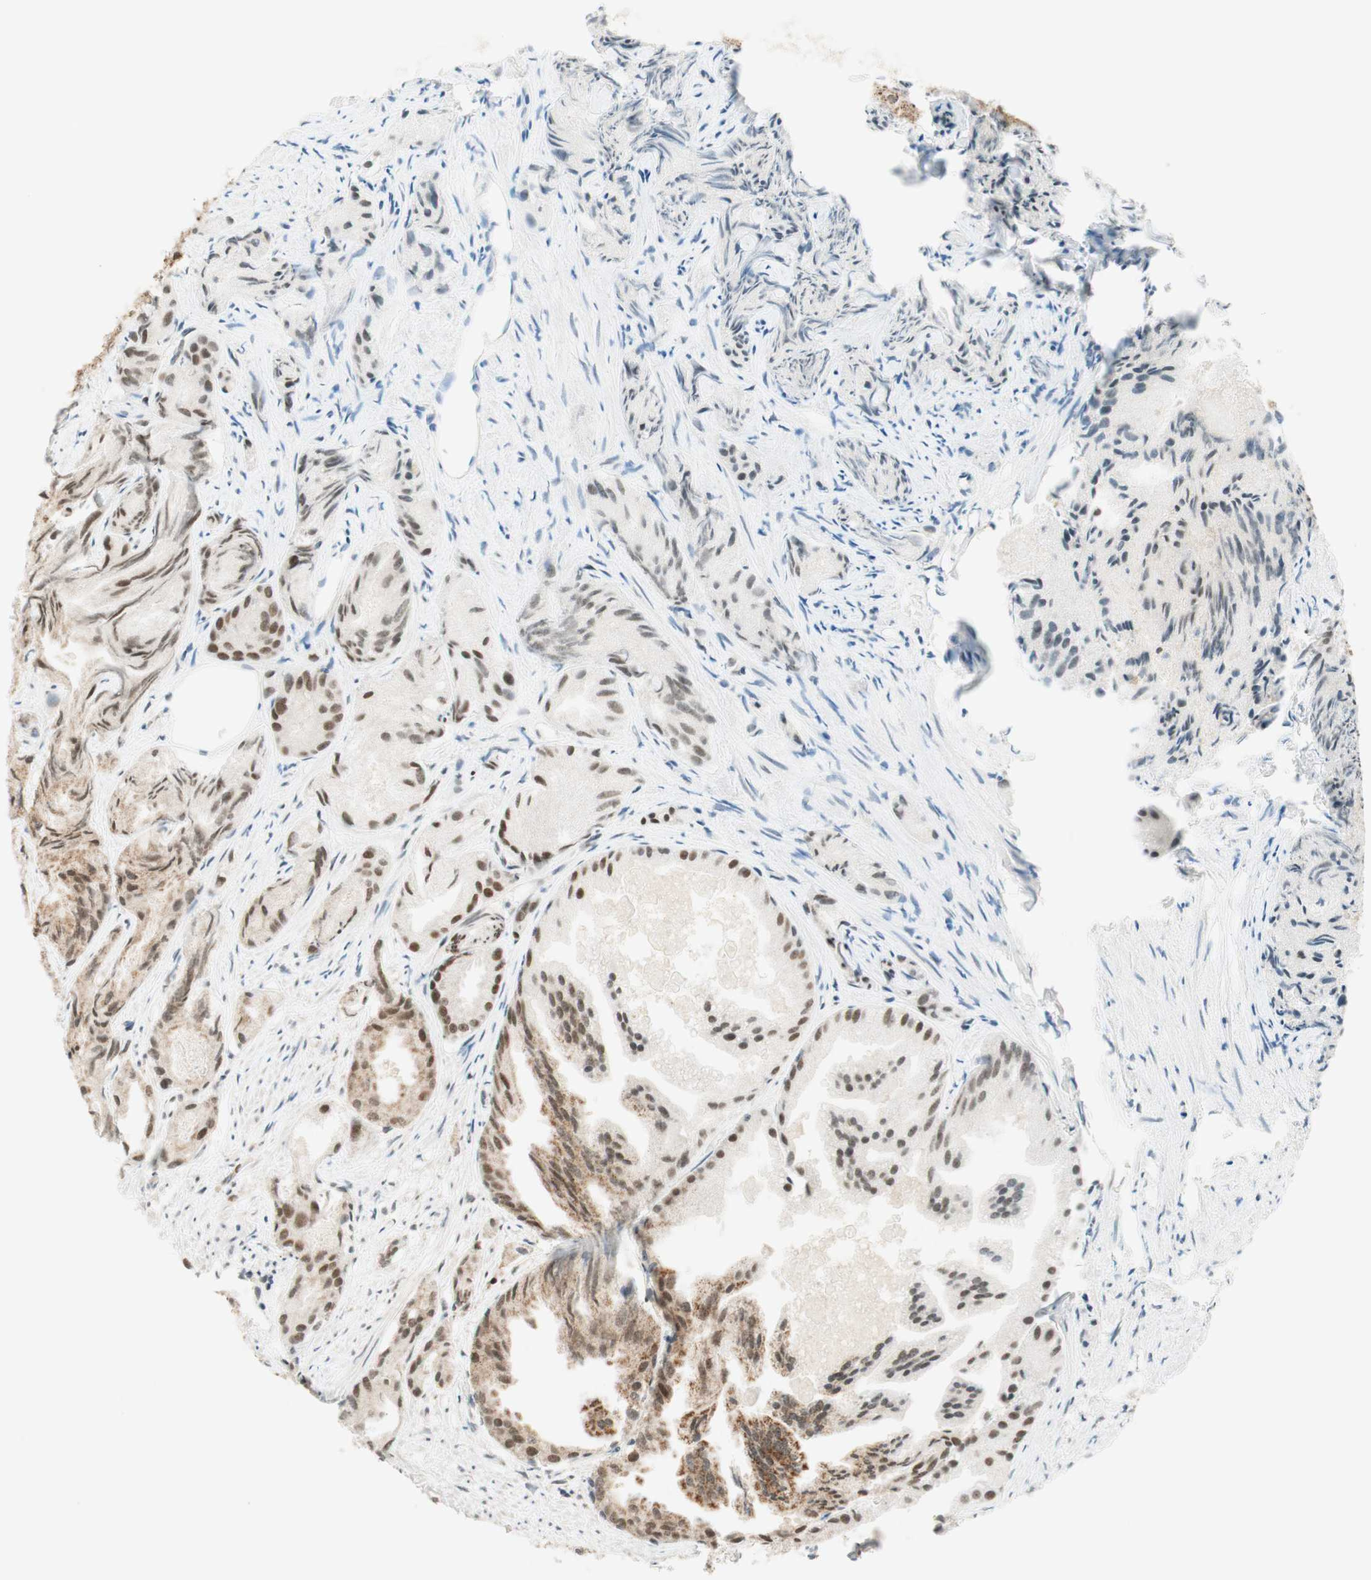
{"staining": {"intensity": "moderate", "quantity": ">75%", "location": "cytoplasmic/membranous,nuclear"}, "tissue": "prostate cancer", "cell_type": "Tumor cells", "image_type": "cancer", "snomed": [{"axis": "morphology", "description": "Adenocarcinoma, Low grade"}, {"axis": "topography", "description": "Prostate"}], "caption": "A histopathology image of adenocarcinoma (low-grade) (prostate) stained for a protein demonstrates moderate cytoplasmic/membranous and nuclear brown staining in tumor cells.", "gene": "ZNF782", "patient": {"sex": "male", "age": 72}}